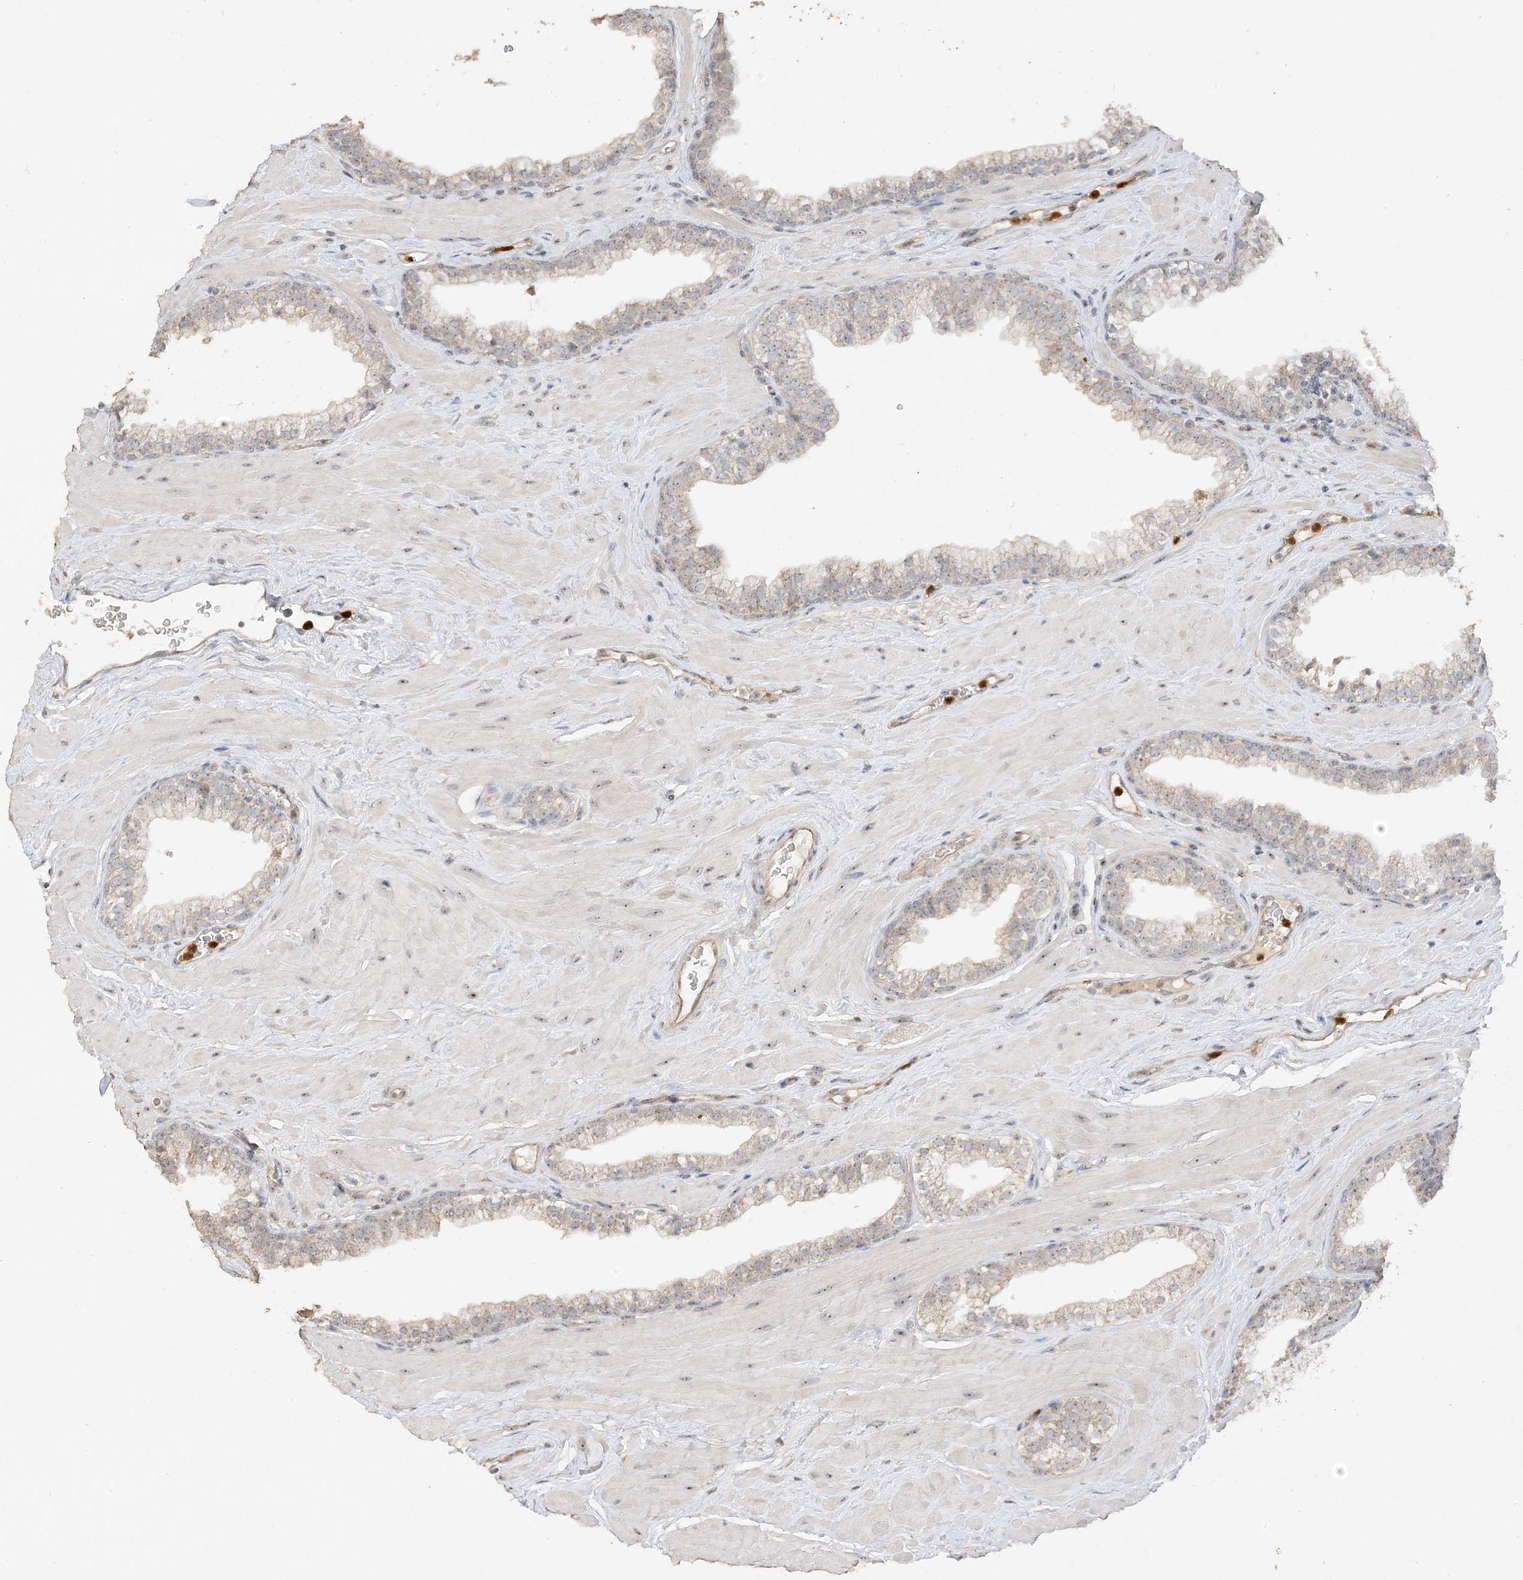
{"staining": {"intensity": "weak", "quantity": "<25%", "location": "cytoplasmic/membranous,nuclear"}, "tissue": "prostate", "cell_type": "Glandular cells", "image_type": "normal", "snomed": [{"axis": "morphology", "description": "Normal tissue, NOS"}, {"axis": "morphology", "description": "Urothelial carcinoma, Low grade"}, {"axis": "topography", "description": "Urinary bladder"}, {"axis": "topography", "description": "Prostate"}], "caption": "Protein analysis of normal prostate shows no significant staining in glandular cells.", "gene": "DDX18", "patient": {"sex": "male", "age": 60}}